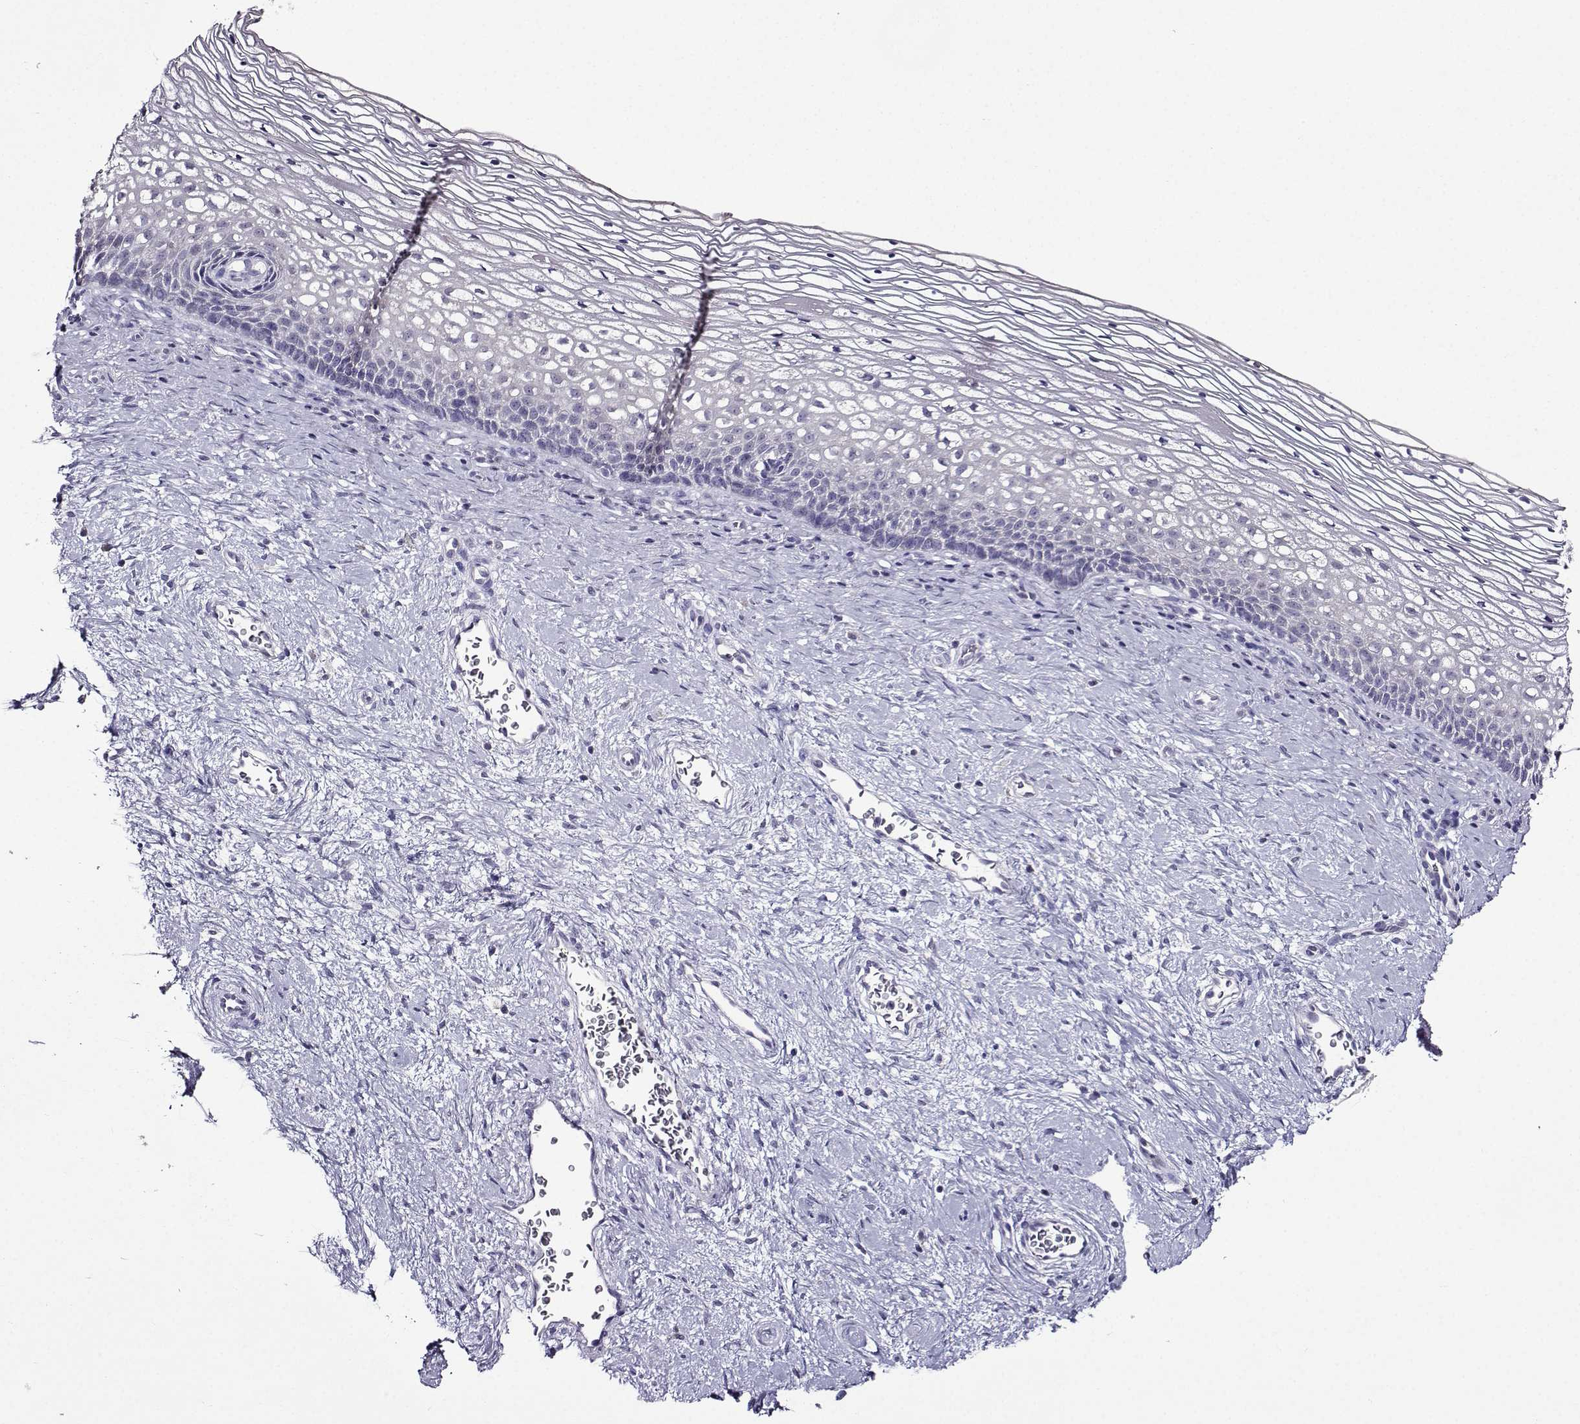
{"staining": {"intensity": "negative", "quantity": "none", "location": "none"}, "tissue": "cervix", "cell_type": "Glandular cells", "image_type": "normal", "snomed": [{"axis": "morphology", "description": "Normal tissue, NOS"}, {"axis": "topography", "description": "Cervix"}], "caption": "High magnification brightfield microscopy of benign cervix stained with DAB (3,3'-diaminobenzidine) (brown) and counterstained with hematoxylin (blue): glandular cells show no significant positivity. (Stains: DAB (3,3'-diaminobenzidine) IHC with hematoxylin counter stain, Microscopy: brightfield microscopy at high magnification).", "gene": "TMEM266", "patient": {"sex": "female", "age": 34}}